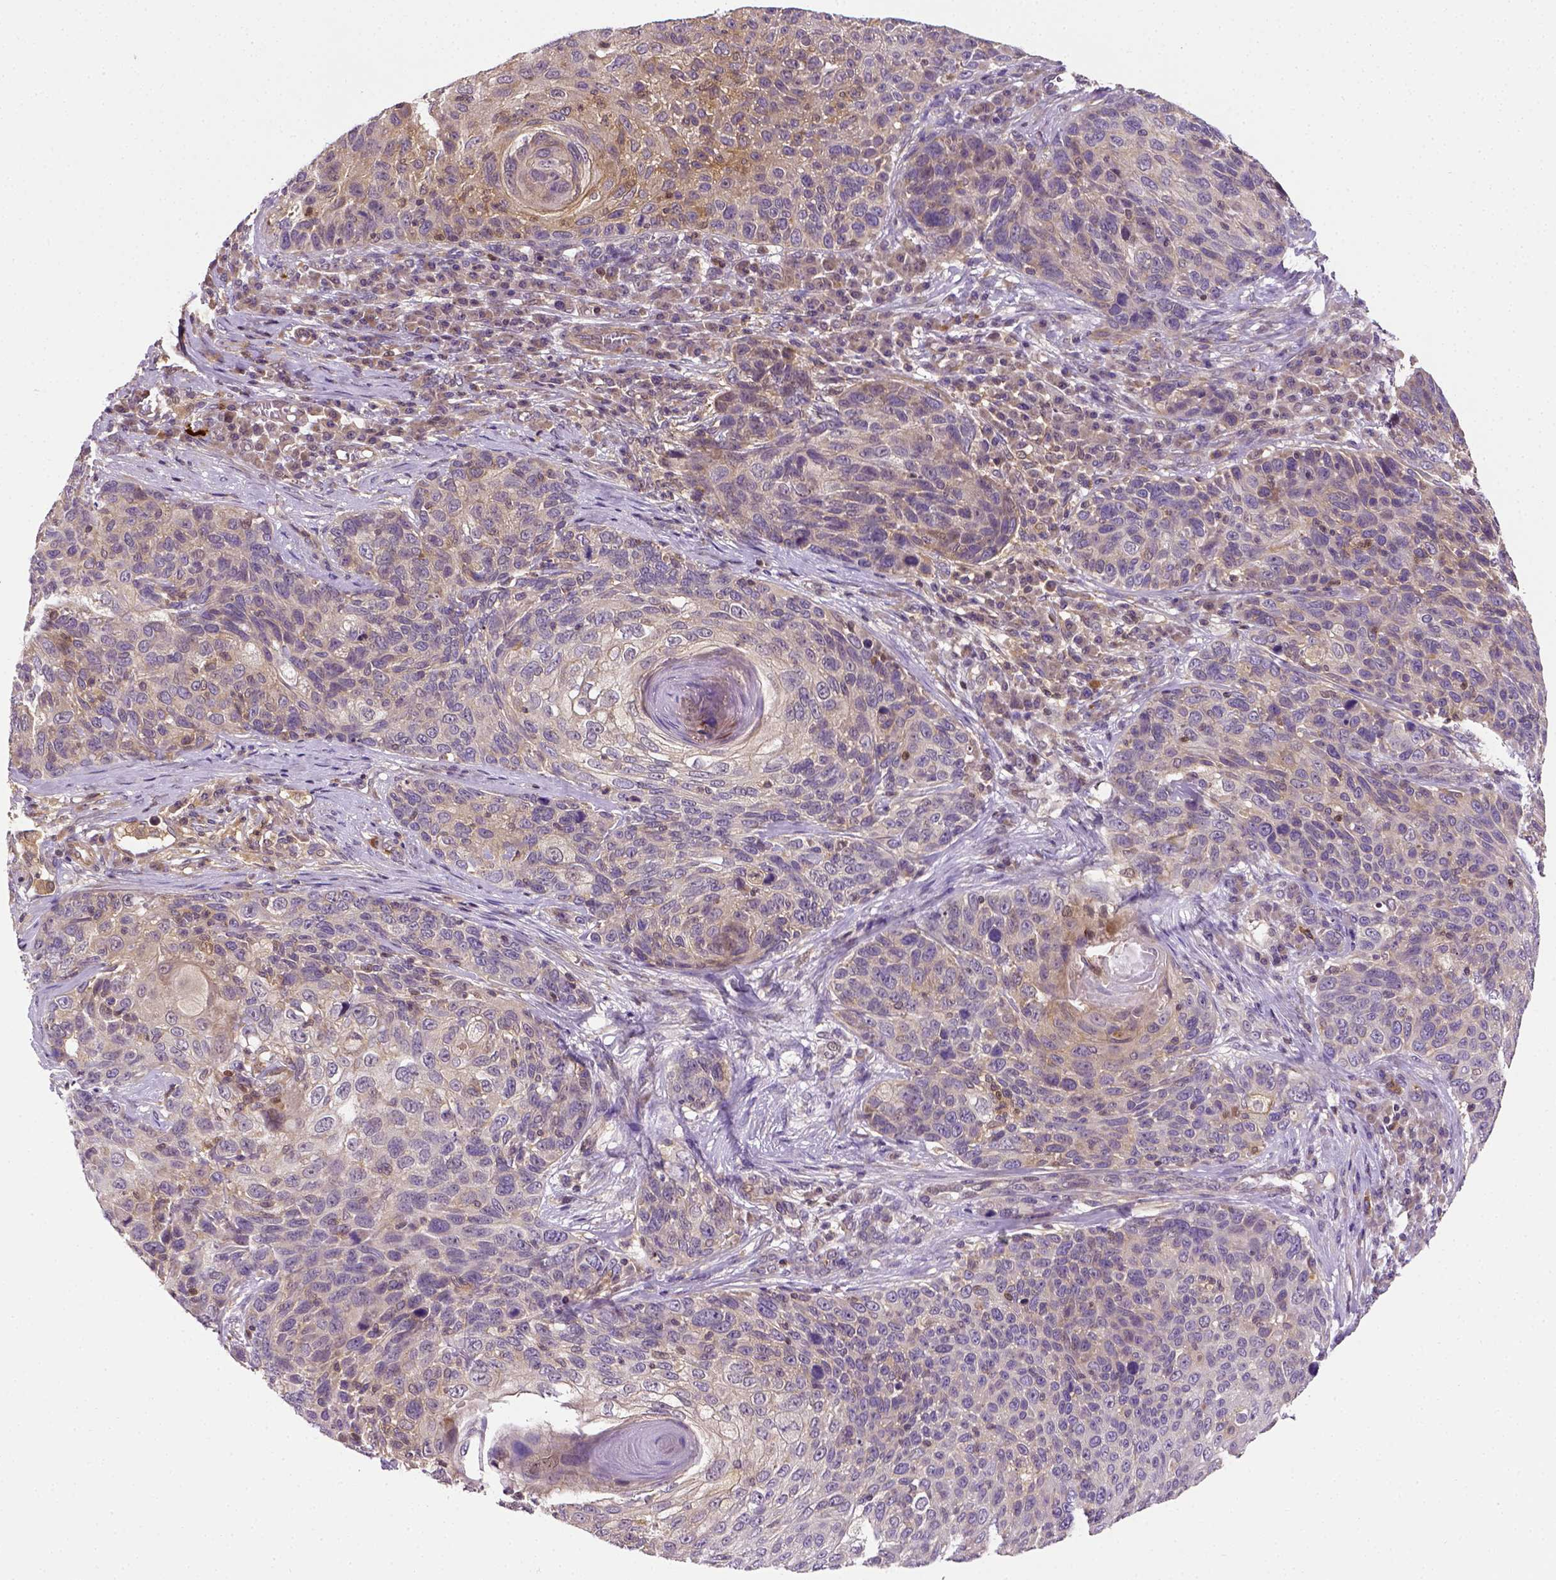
{"staining": {"intensity": "weak", "quantity": ">75%", "location": "cytoplasmic/membranous"}, "tissue": "skin cancer", "cell_type": "Tumor cells", "image_type": "cancer", "snomed": [{"axis": "morphology", "description": "Squamous cell carcinoma, NOS"}, {"axis": "topography", "description": "Skin"}], "caption": "DAB (3,3'-diaminobenzidine) immunohistochemical staining of human skin cancer (squamous cell carcinoma) displays weak cytoplasmic/membranous protein positivity in about >75% of tumor cells. Nuclei are stained in blue.", "gene": "MATK", "patient": {"sex": "male", "age": 92}}